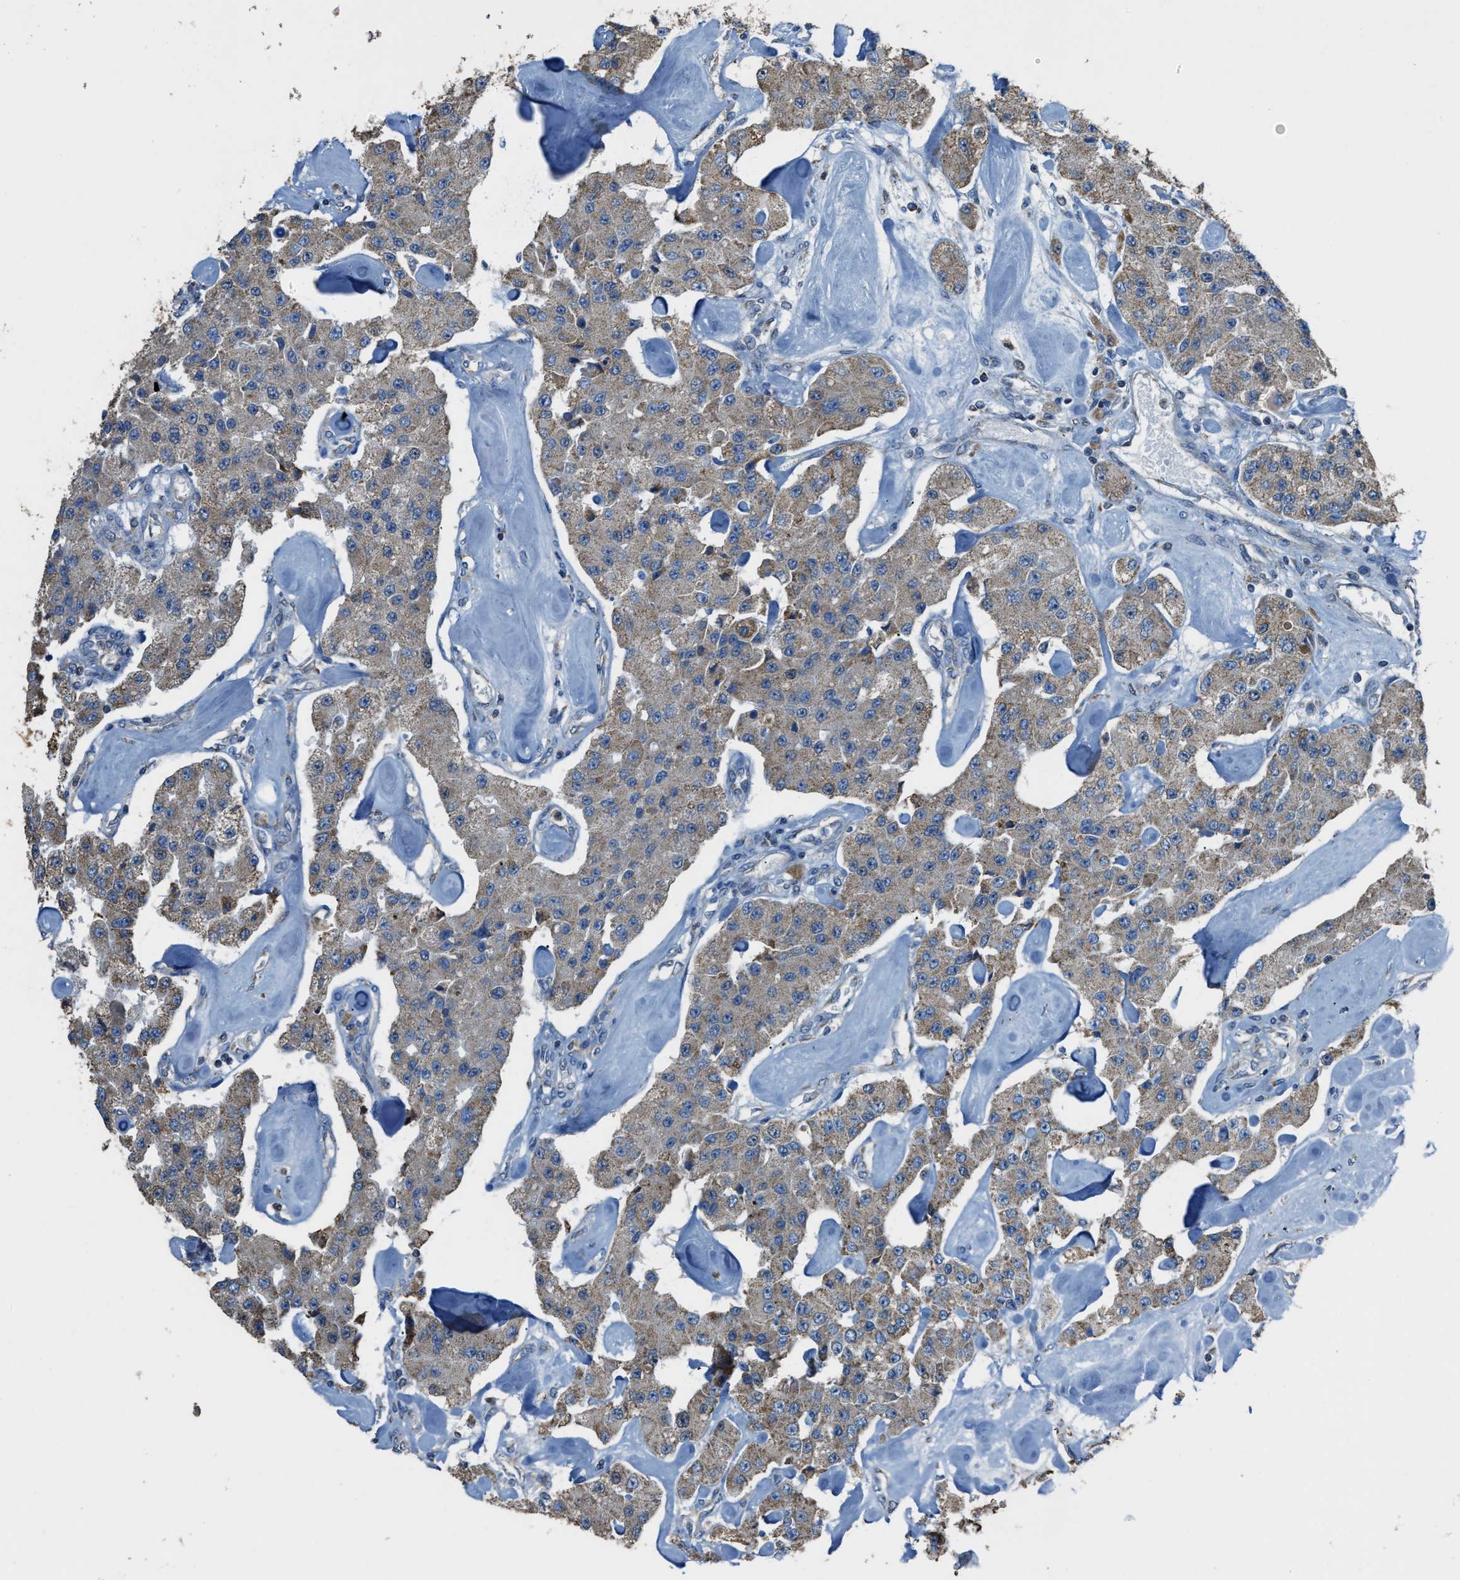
{"staining": {"intensity": "moderate", "quantity": ">75%", "location": "cytoplasmic/membranous"}, "tissue": "carcinoid", "cell_type": "Tumor cells", "image_type": "cancer", "snomed": [{"axis": "morphology", "description": "Carcinoid, malignant, NOS"}, {"axis": "topography", "description": "Pancreas"}], "caption": "Immunohistochemistry (IHC) photomicrograph of neoplastic tissue: malignant carcinoid stained using IHC reveals medium levels of moderate protein expression localized specifically in the cytoplasmic/membranous of tumor cells, appearing as a cytoplasmic/membranous brown color.", "gene": "SLC25A11", "patient": {"sex": "male", "age": 41}}